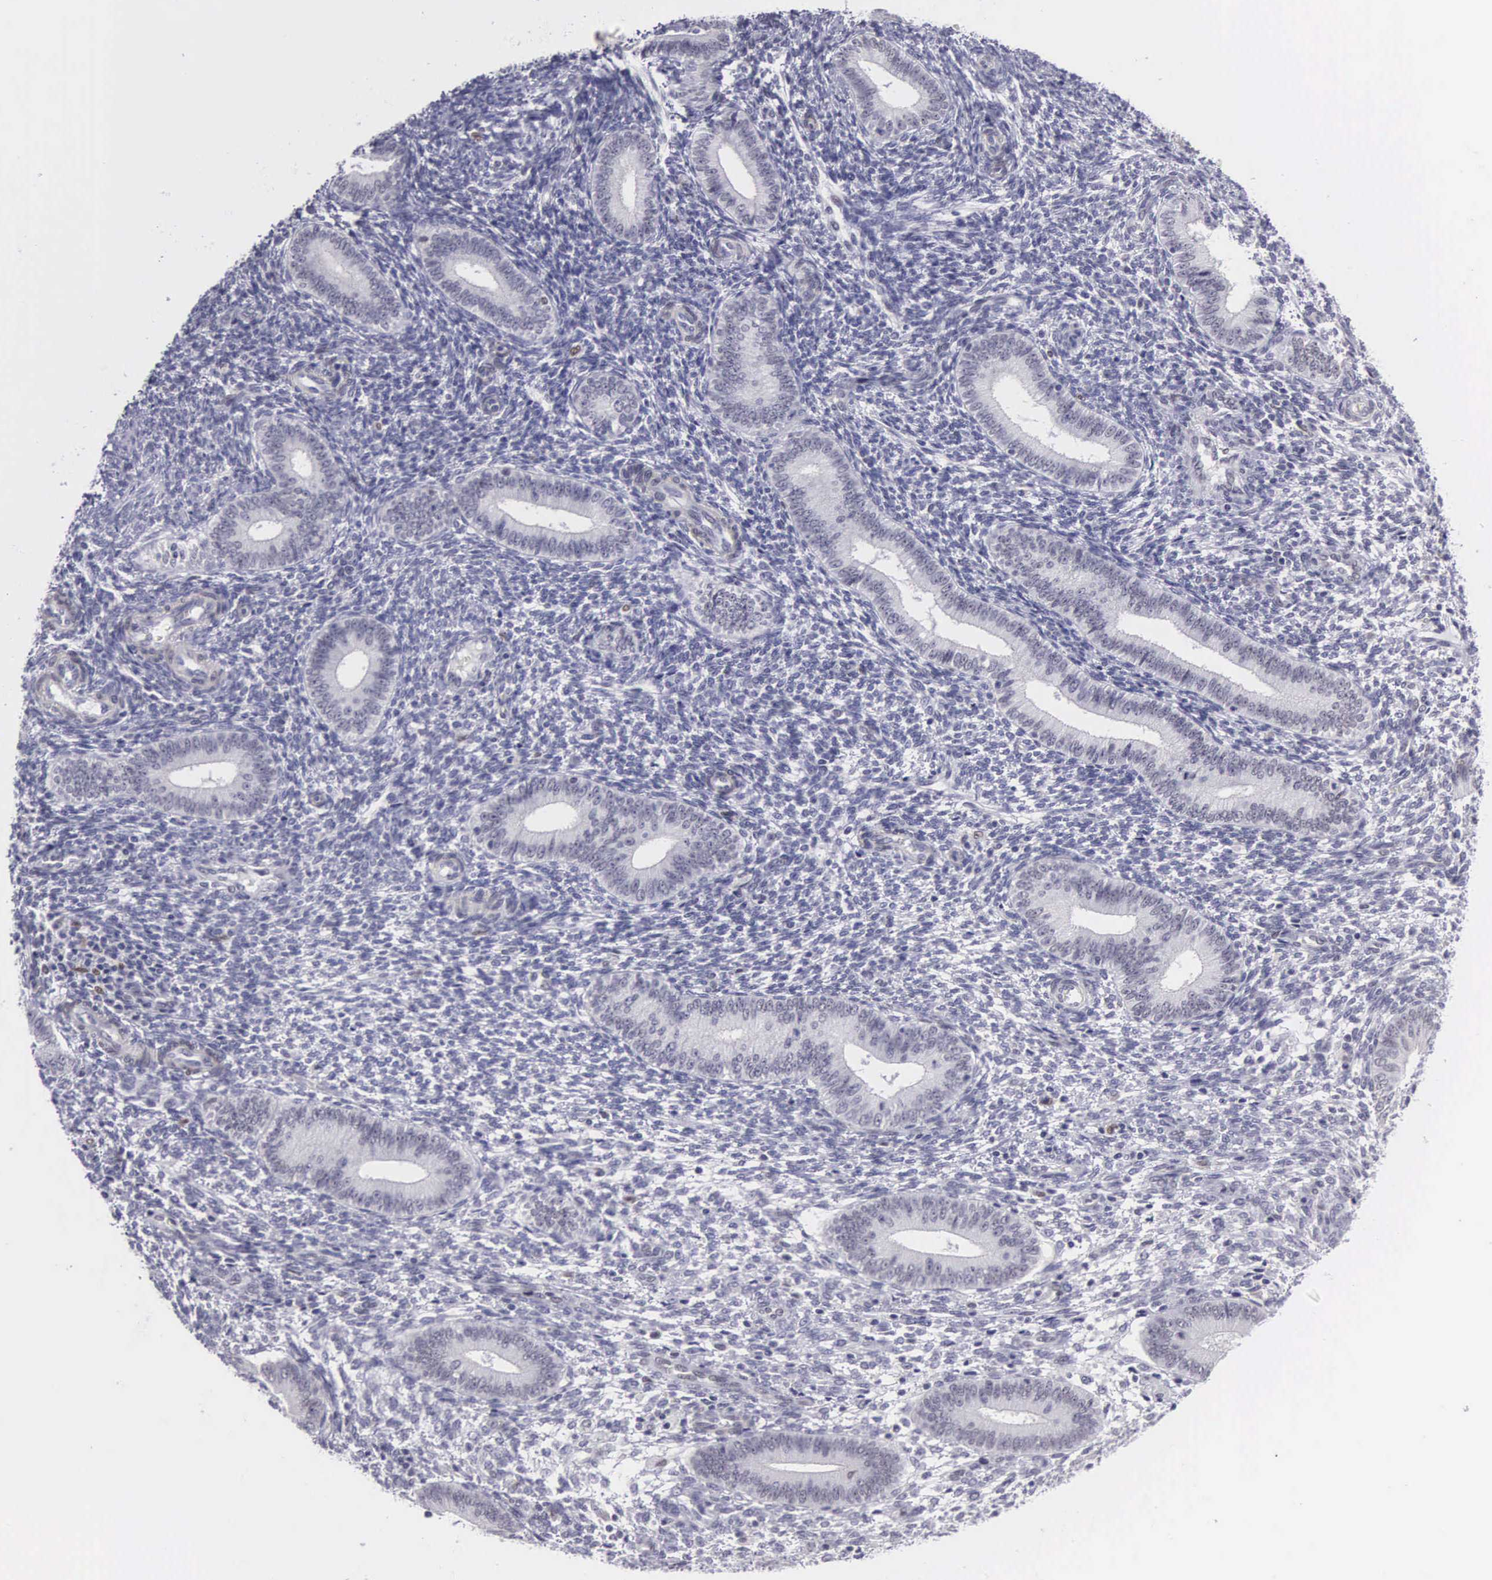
{"staining": {"intensity": "negative", "quantity": "none", "location": "none"}, "tissue": "endometrium", "cell_type": "Cells in endometrial stroma", "image_type": "normal", "snomed": [{"axis": "morphology", "description": "Normal tissue, NOS"}, {"axis": "topography", "description": "Endometrium"}], "caption": "DAB (3,3'-diaminobenzidine) immunohistochemical staining of benign endometrium demonstrates no significant staining in cells in endometrial stroma.", "gene": "ETV6", "patient": {"sex": "female", "age": 35}}